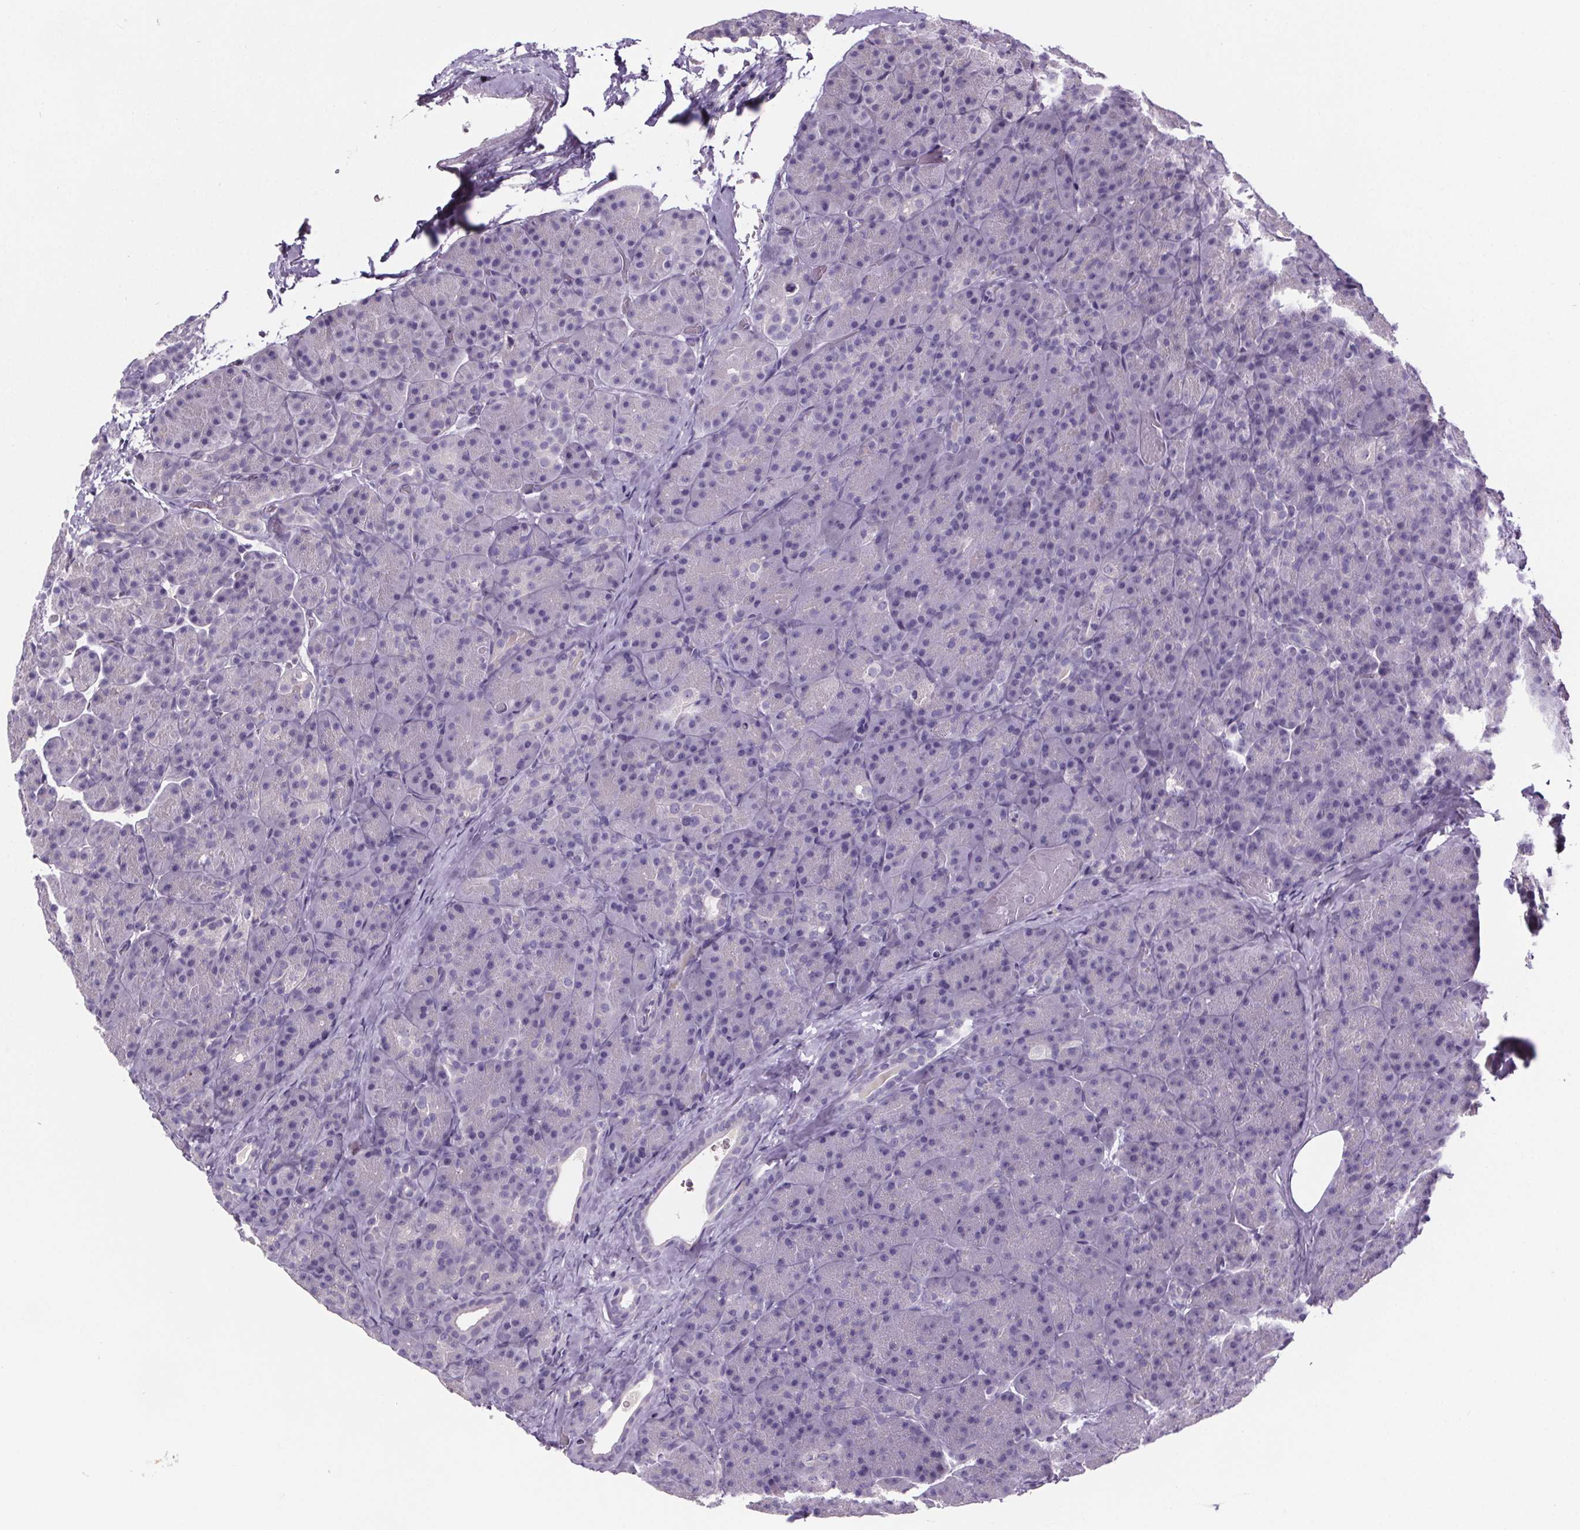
{"staining": {"intensity": "negative", "quantity": "none", "location": "none"}, "tissue": "pancreas", "cell_type": "Exocrine glandular cells", "image_type": "normal", "snomed": [{"axis": "morphology", "description": "Normal tissue, NOS"}, {"axis": "topography", "description": "Pancreas"}], "caption": "An immunohistochemistry (IHC) photomicrograph of benign pancreas is shown. There is no staining in exocrine glandular cells of pancreas. The staining was performed using DAB to visualize the protein expression in brown, while the nuclei were stained in blue with hematoxylin (Magnification: 20x).", "gene": "CUBN", "patient": {"sex": "male", "age": 57}}